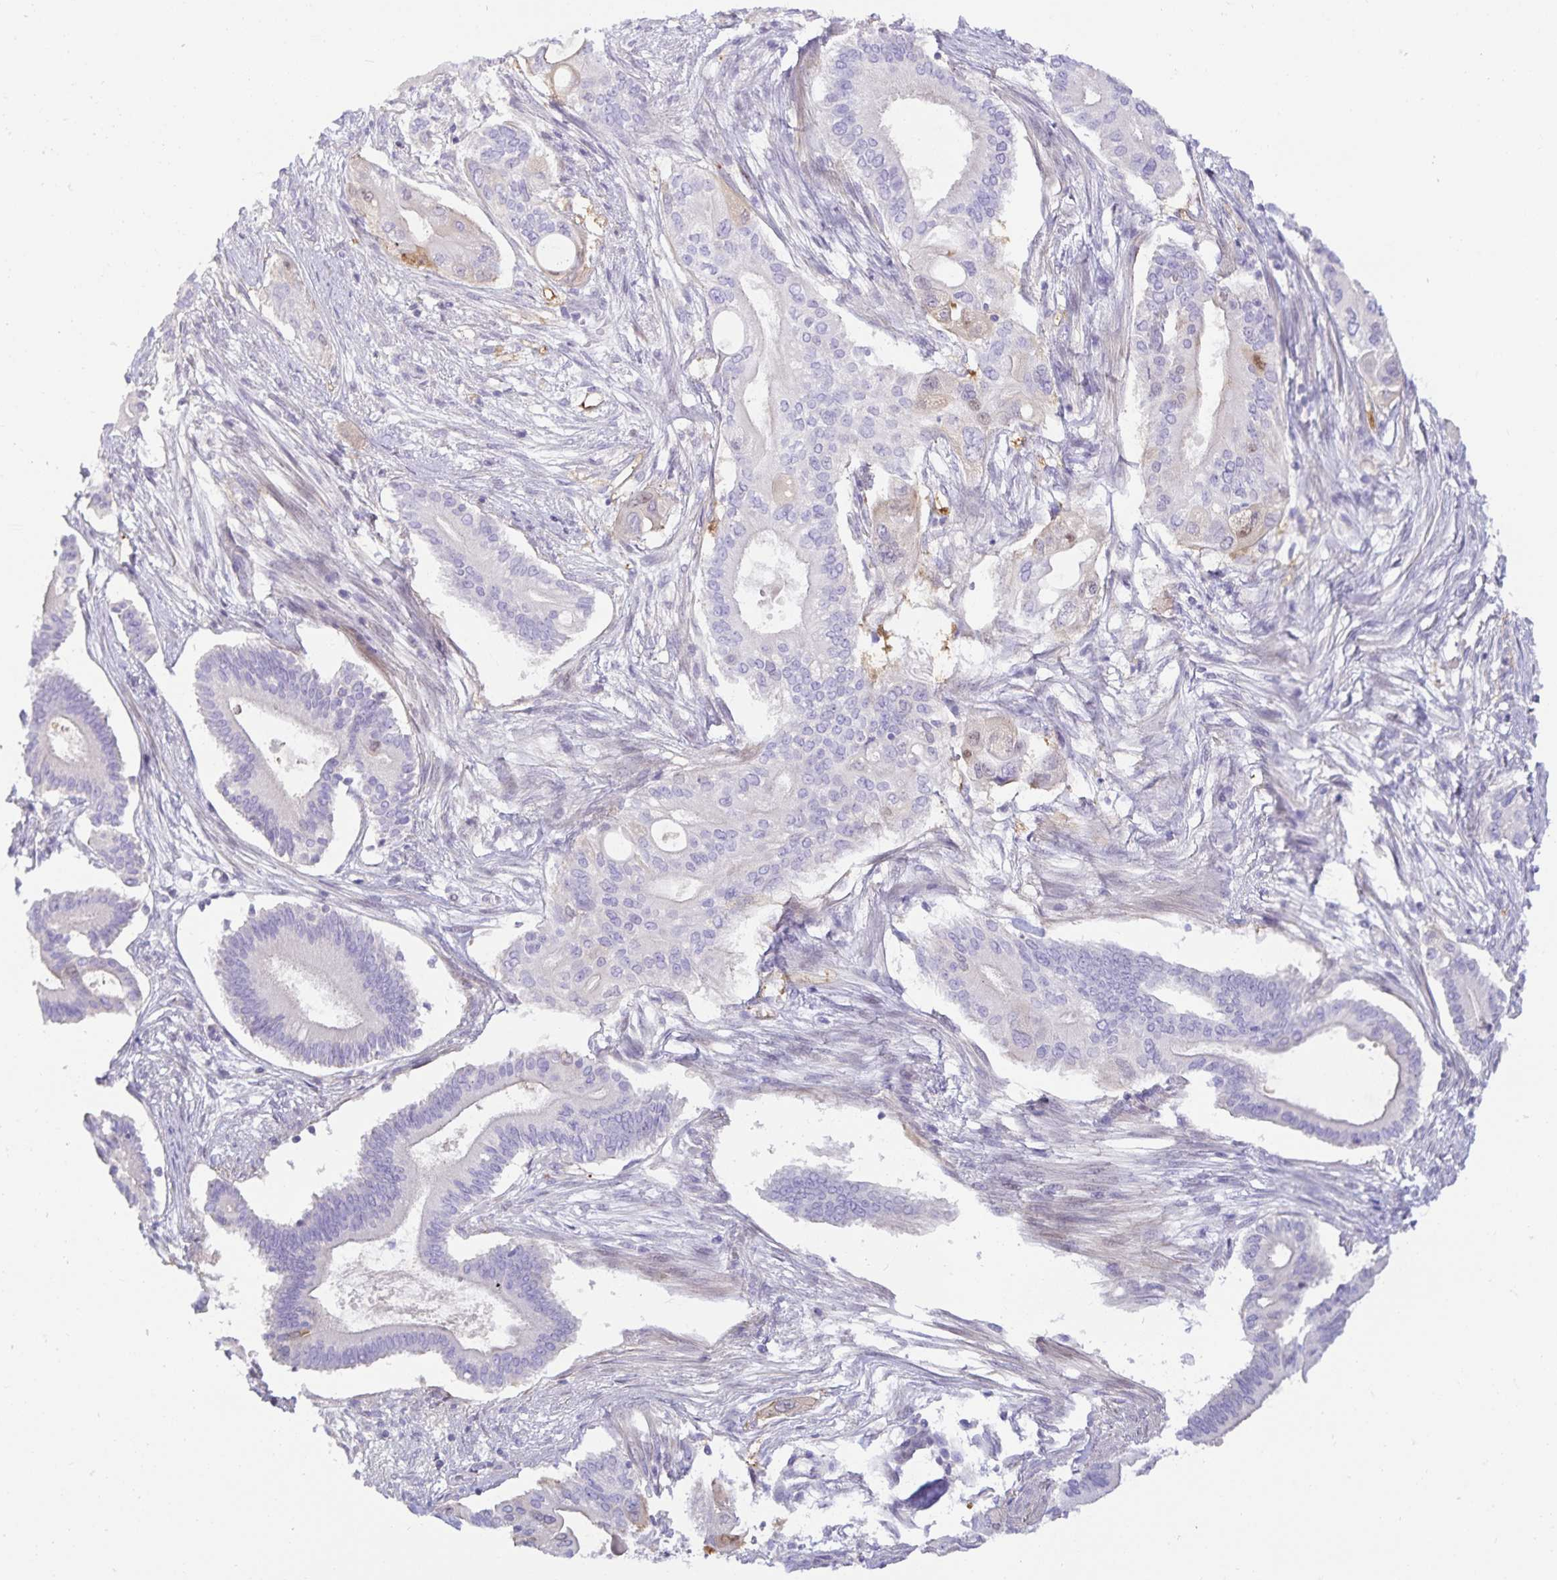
{"staining": {"intensity": "weak", "quantity": "<25%", "location": "cytoplasmic/membranous"}, "tissue": "pancreatic cancer", "cell_type": "Tumor cells", "image_type": "cancer", "snomed": [{"axis": "morphology", "description": "Adenocarcinoma, NOS"}, {"axis": "topography", "description": "Pancreas"}], "caption": "The histopathology image displays no staining of tumor cells in pancreatic cancer (adenocarcinoma).", "gene": "SPAG4", "patient": {"sex": "female", "age": 68}}